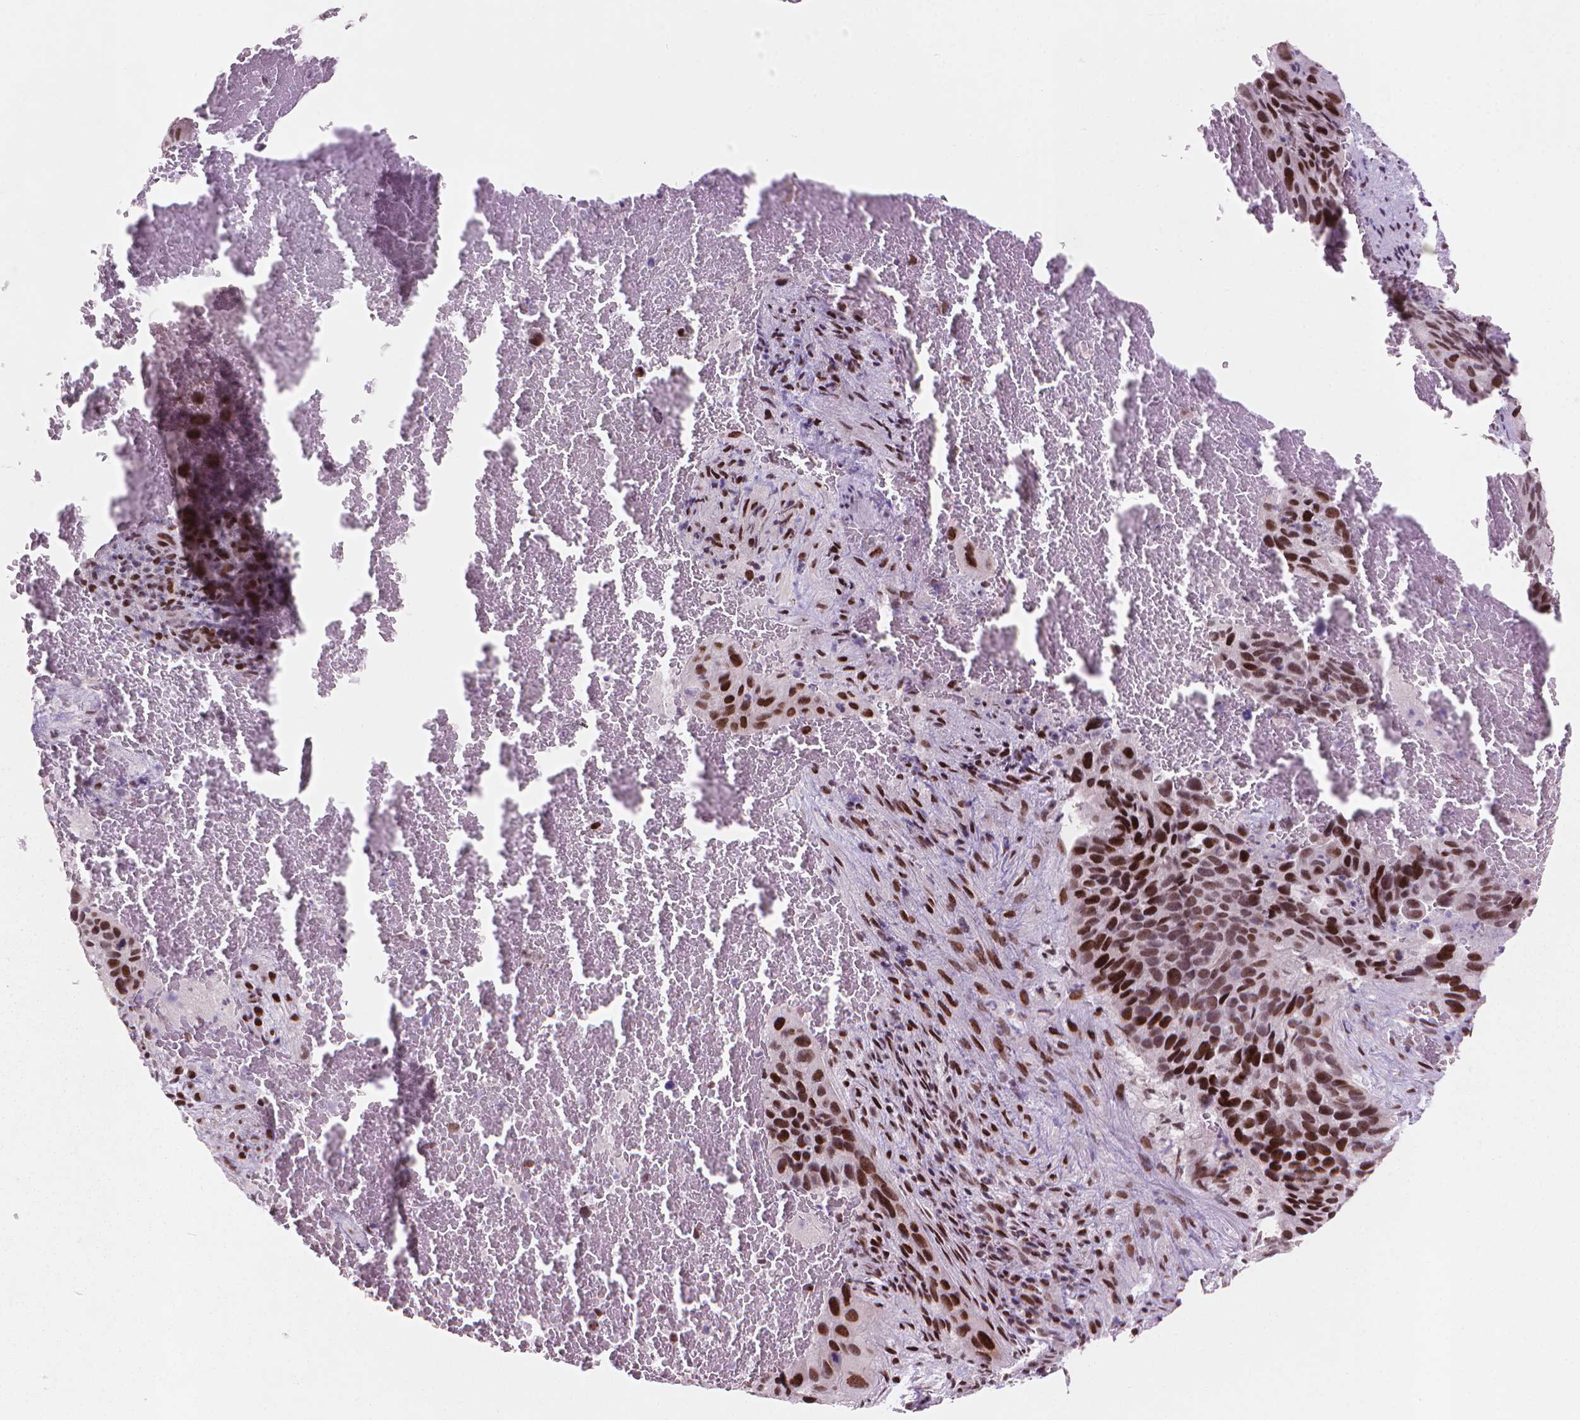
{"staining": {"intensity": "strong", "quantity": ">75%", "location": "nuclear"}, "tissue": "cervical cancer", "cell_type": "Tumor cells", "image_type": "cancer", "snomed": [{"axis": "morphology", "description": "Squamous cell carcinoma, NOS"}, {"axis": "topography", "description": "Cervix"}], "caption": "Immunohistochemistry (DAB (3,3'-diaminobenzidine)) staining of human squamous cell carcinoma (cervical) displays strong nuclear protein positivity in approximately >75% of tumor cells.", "gene": "HES7", "patient": {"sex": "female", "age": 38}}